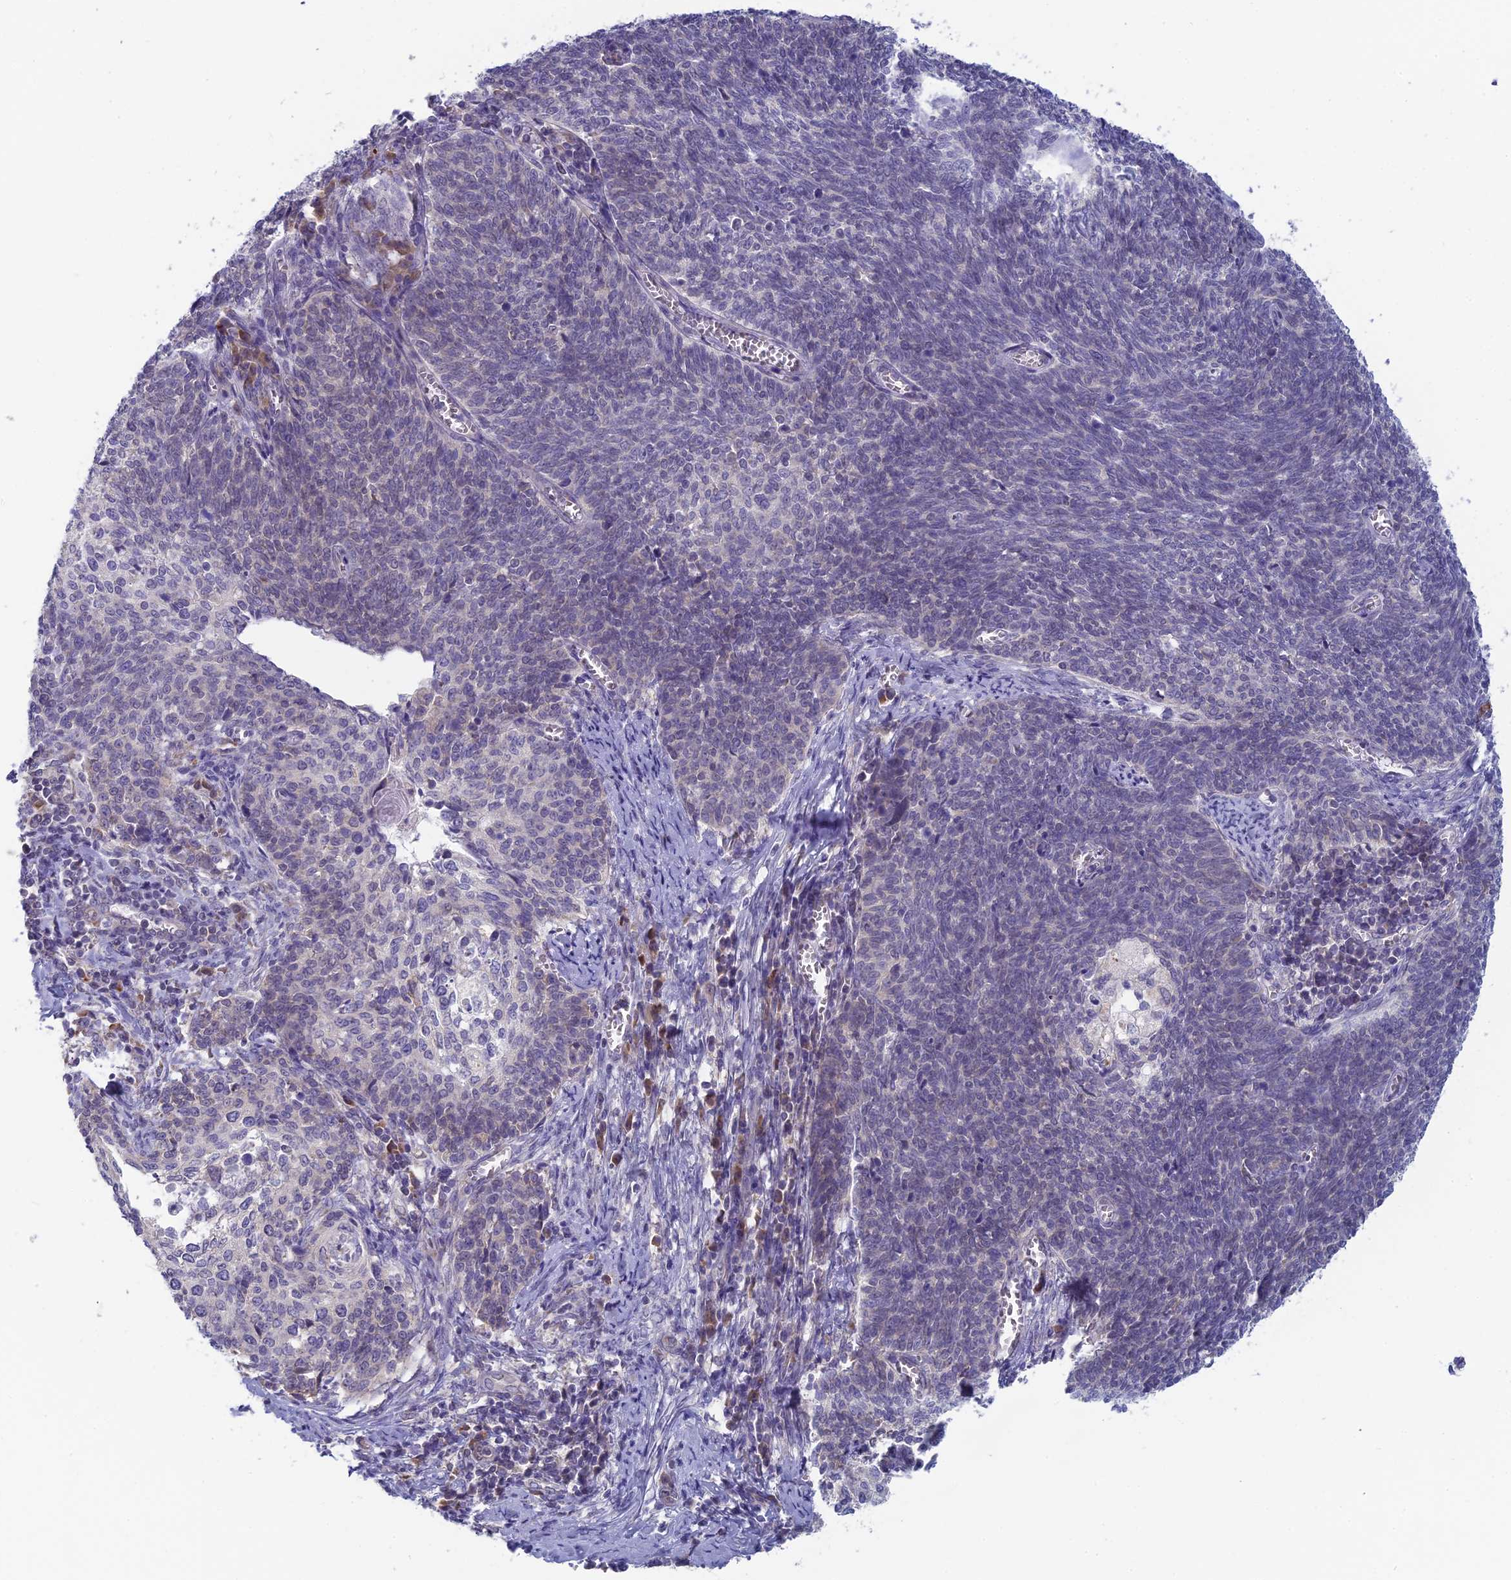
{"staining": {"intensity": "negative", "quantity": "none", "location": "none"}, "tissue": "cervical cancer", "cell_type": "Tumor cells", "image_type": "cancer", "snomed": [{"axis": "morphology", "description": "Squamous cell carcinoma, NOS"}, {"axis": "topography", "description": "Cervix"}], "caption": "IHC of human cervical cancer (squamous cell carcinoma) demonstrates no staining in tumor cells. Brightfield microscopy of IHC stained with DAB (3,3'-diaminobenzidine) (brown) and hematoxylin (blue), captured at high magnification.", "gene": "MRI1", "patient": {"sex": "female", "age": 39}}